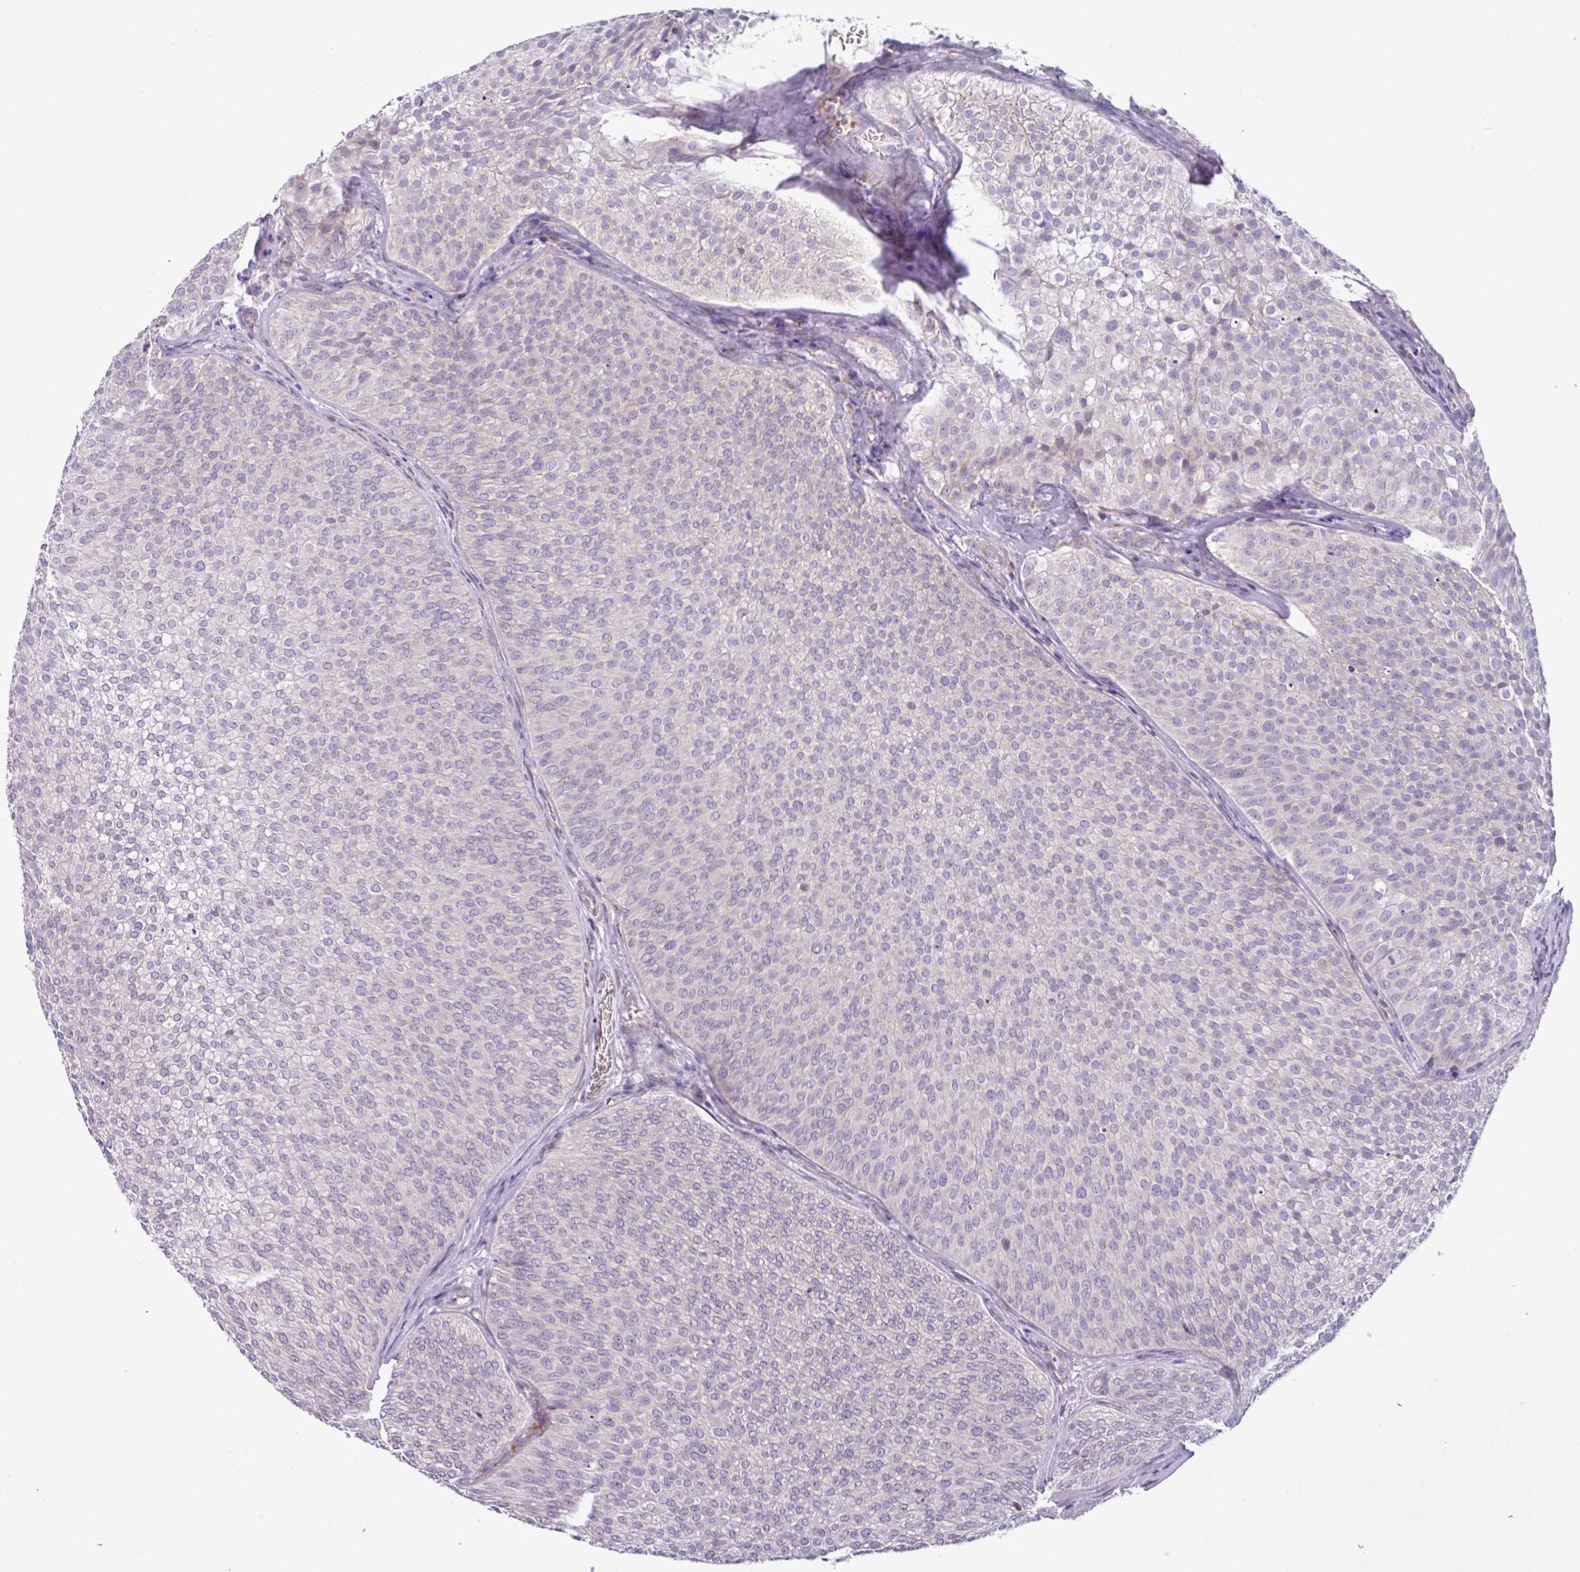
{"staining": {"intensity": "negative", "quantity": "none", "location": "none"}, "tissue": "urothelial cancer", "cell_type": "Tumor cells", "image_type": "cancer", "snomed": [{"axis": "morphology", "description": "Urothelial carcinoma, Low grade"}, {"axis": "topography", "description": "Urinary bladder"}], "caption": "This is an immunohistochemistry (IHC) photomicrograph of low-grade urothelial carcinoma. There is no staining in tumor cells.", "gene": "STIMATE", "patient": {"sex": "male", "age": 91}}